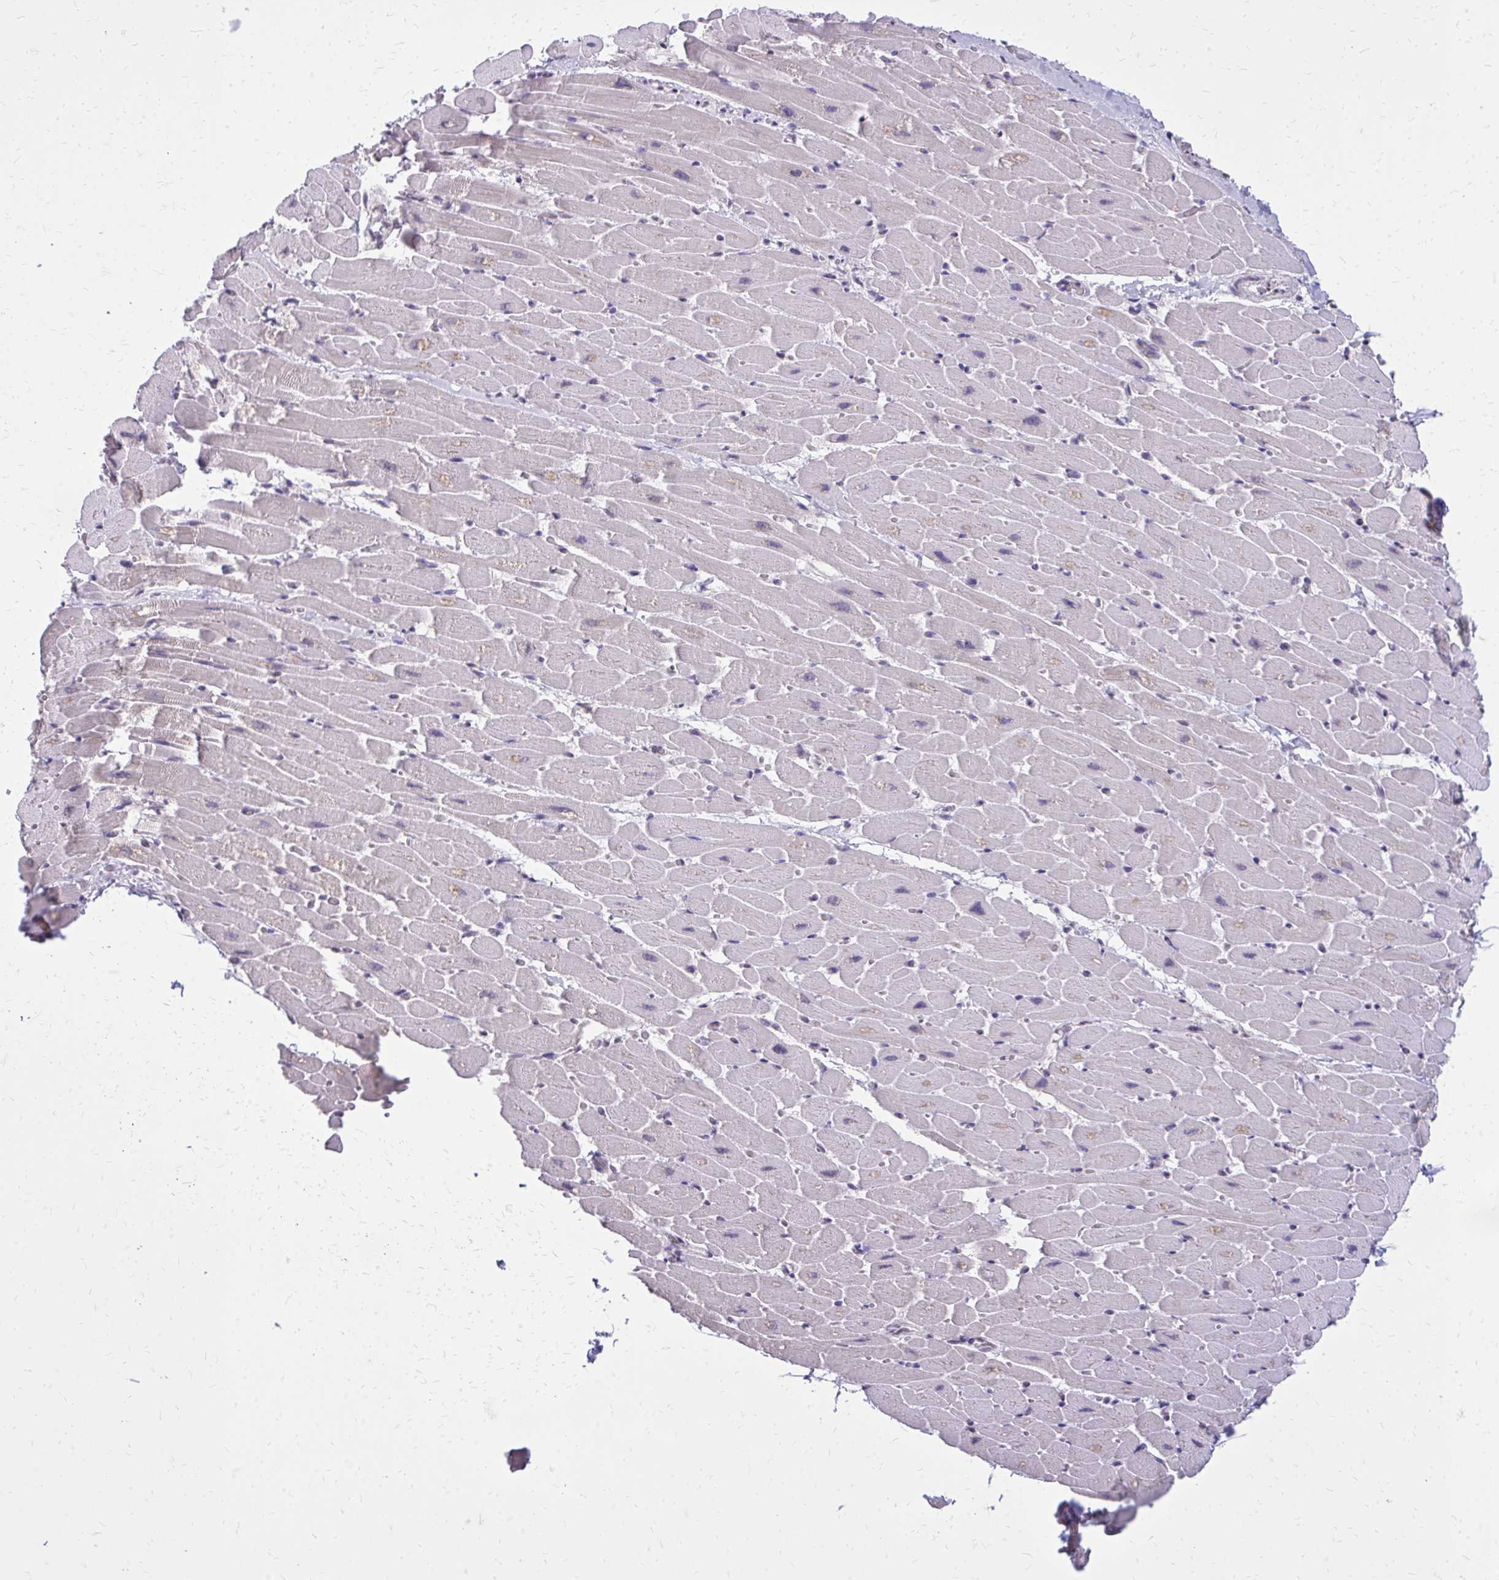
{"staining": {"intensity": "negative", "quantity": "none", "location": "none"}, "tissue": "heart muscle", "cell_type": "Cardiomyocytes", "image_type": "normal", "snomed": [{"axis": "morphology", "description": "Normal tissue, NOS"}, {"axis": "topography", "description": "Heart"}], "caption": "IHC histopathology image of normal heart muscle stained for a protein (brown), which exhibits no staining in cardiomyocytes.", "gene": "AKAP5", "patient": {"sex": "male", "age": 37}}